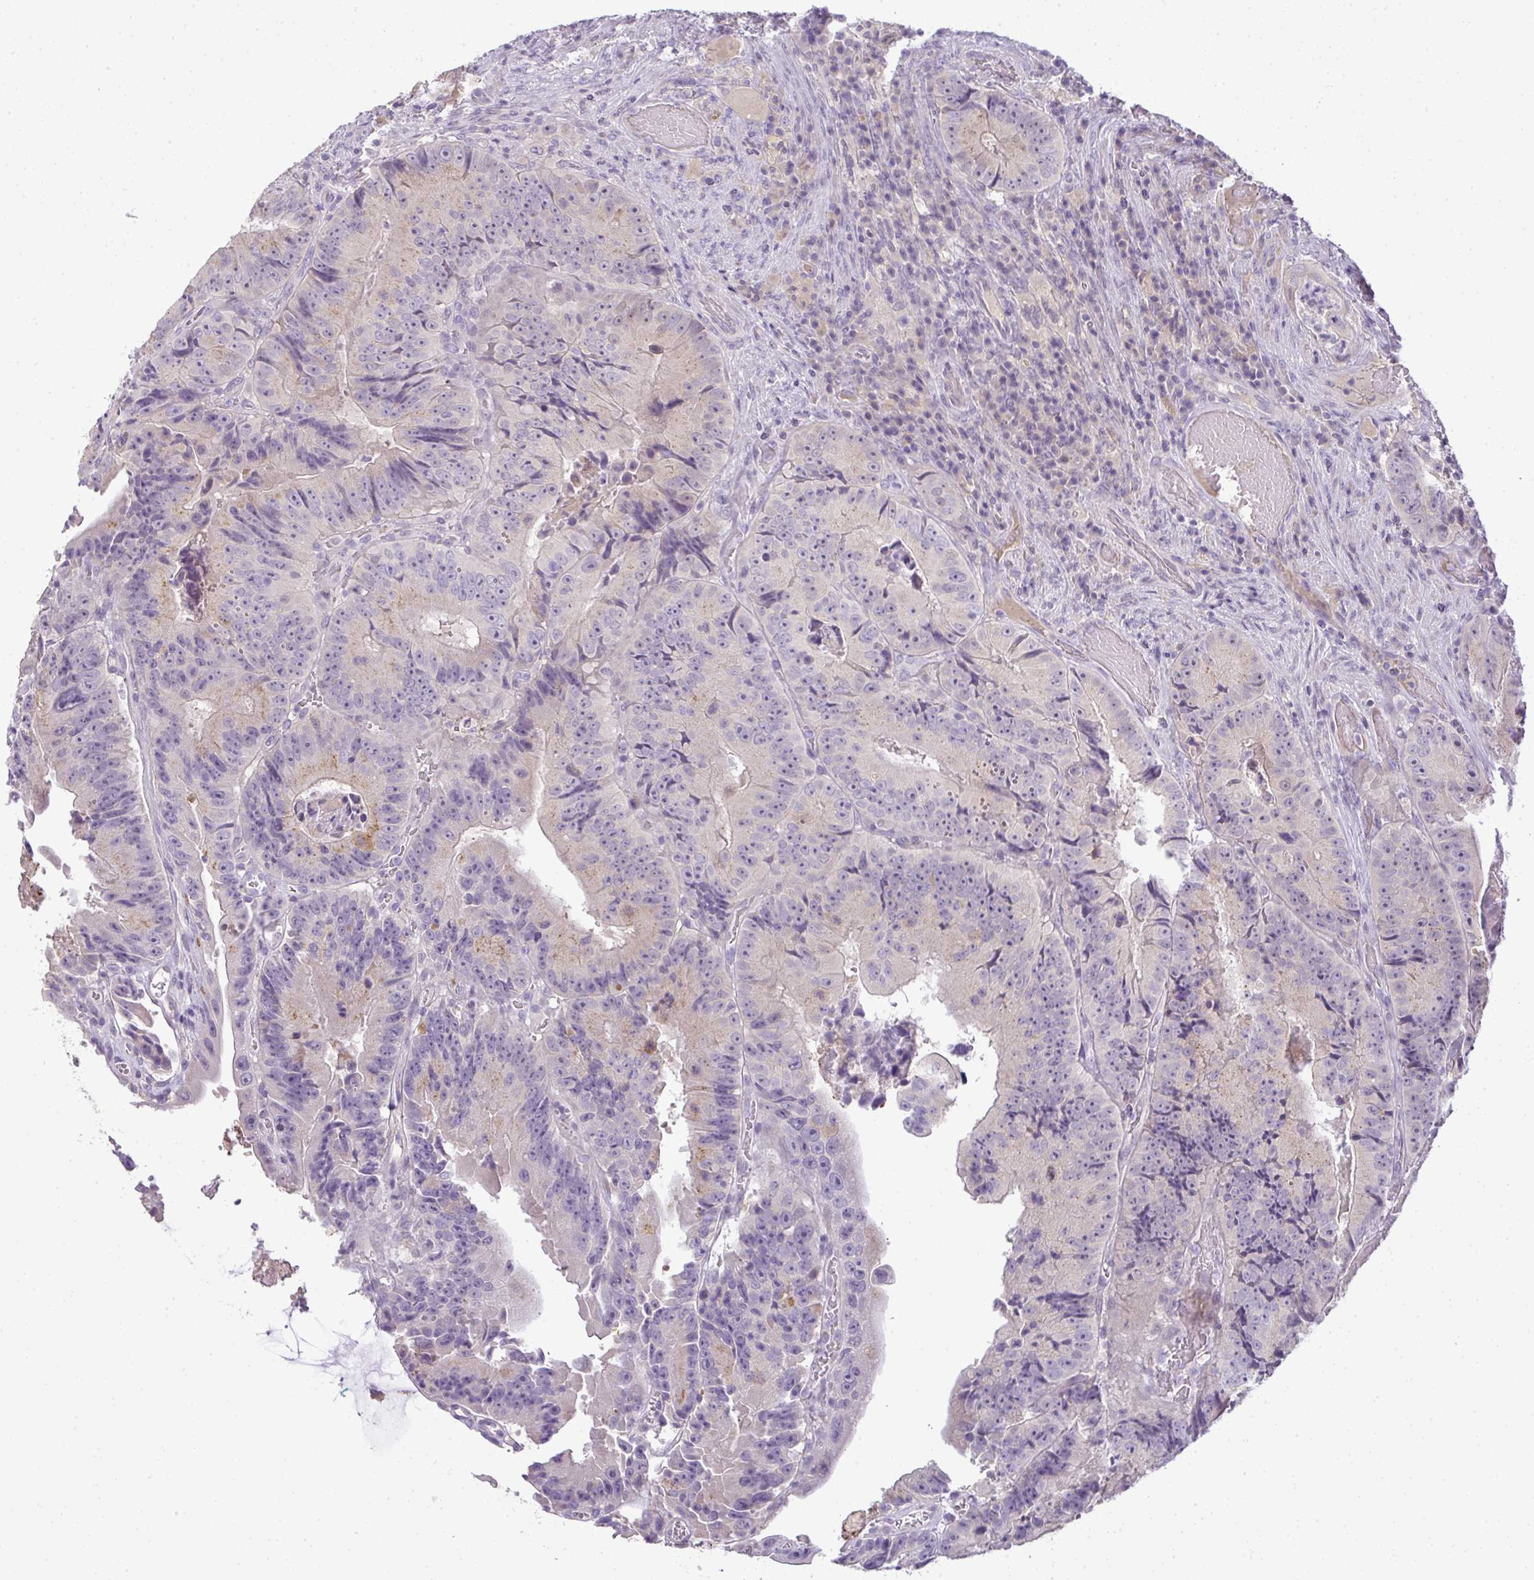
{"staining": {"intensity": "moderate", "quantity": "<25%", "location": "cytoplasmic/membranous"}, "tissue": "colorectal cancer", "cell_type": "Tumor cells", "image_type": "cancer", "snomed": [{"axis": "morphology", "description": "Adenocarcinoma, NOS"}, {"axis": "topography", "description": "Colon"}], "caption": "Immunohistochemistry (IHC) (DAB) staining of human adenocarcinoma (colorectal) exhibits moderate cytoplasmic/membranous protein positivity in about <25% of tumor cells. The protein is shown in brown color, while the nuclei are stained blue.", "gene": "CMPK1", "patient": {"sex": "female", "age": 86}}